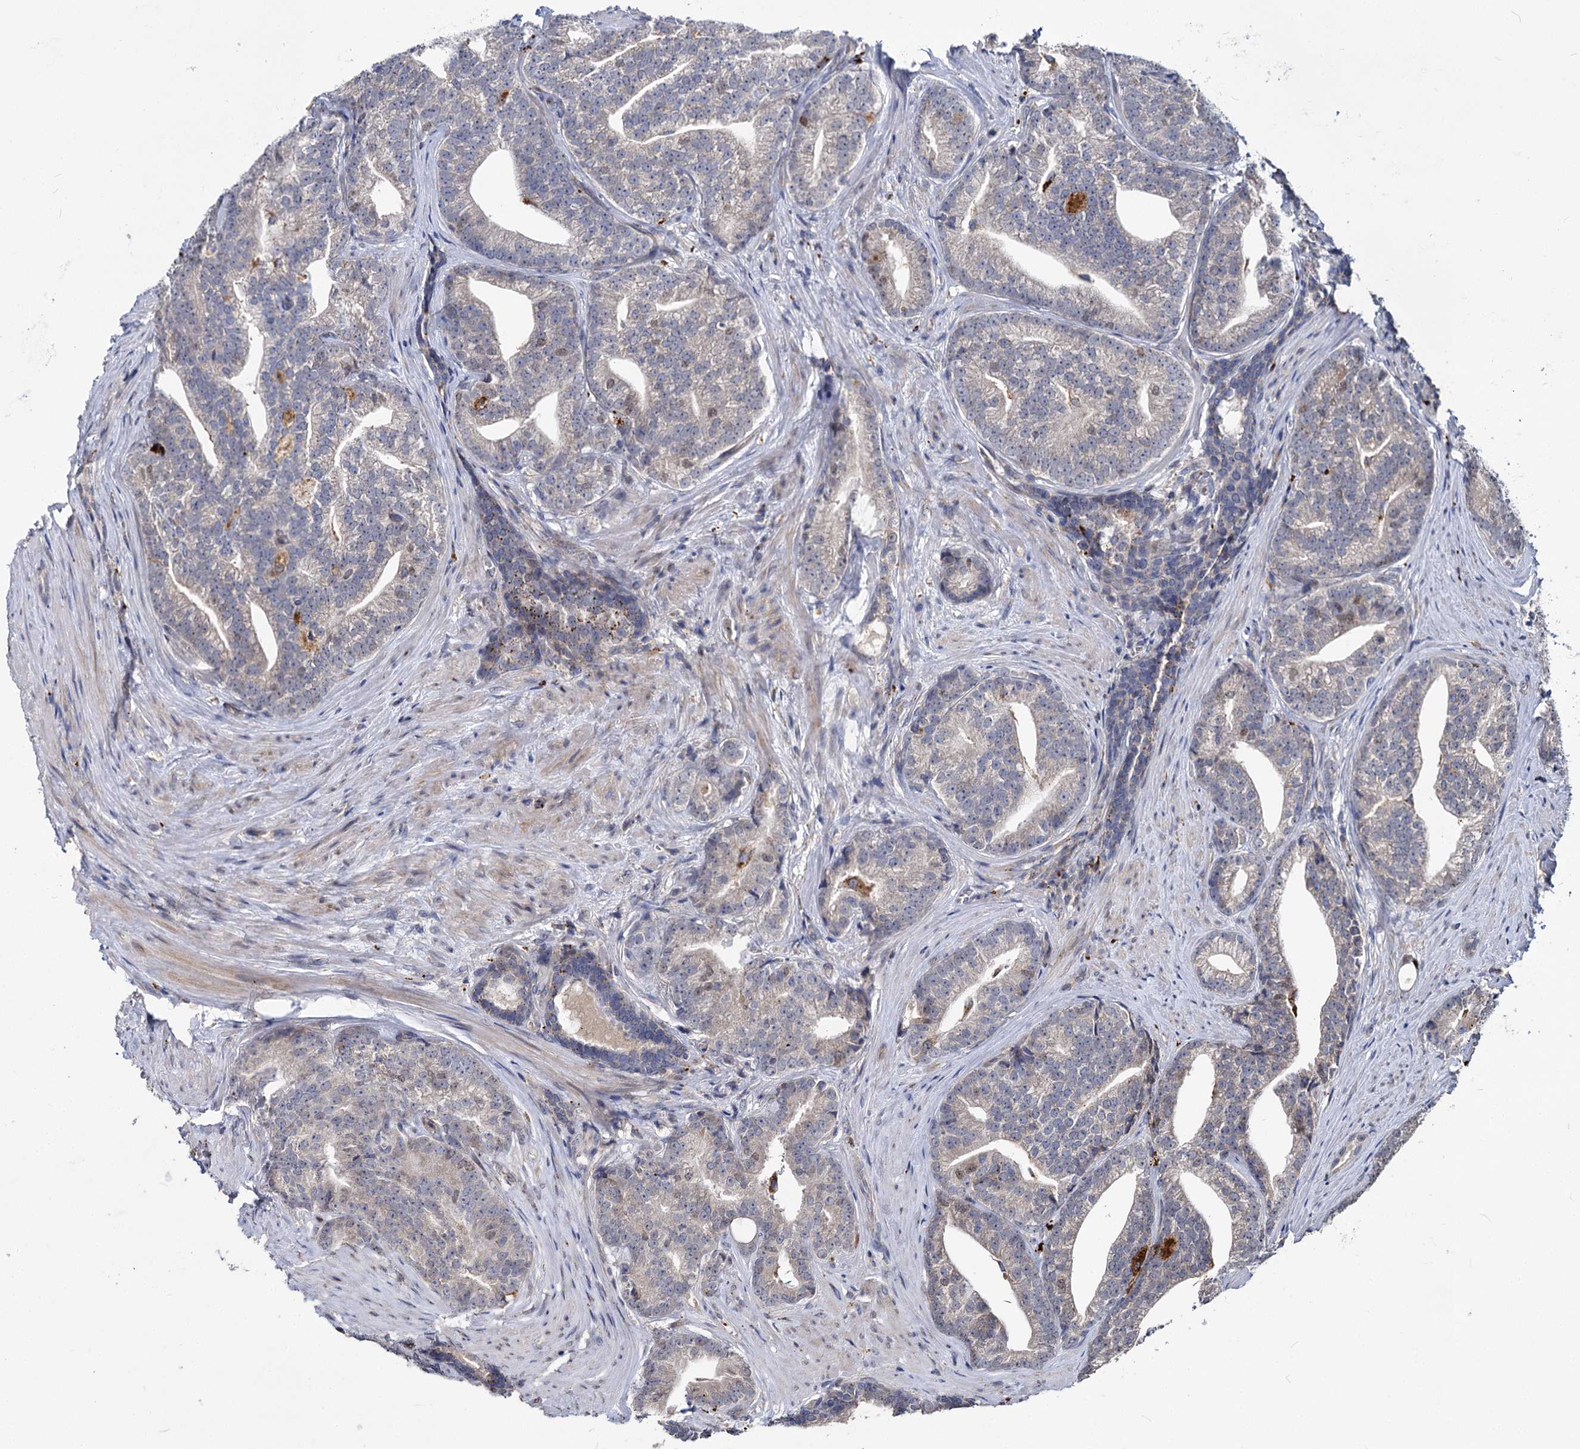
{"staining": {"intensity": "negative", "quantity": "none", "location": "none"}, "tissue": "prostate cancer", "cell_type": "Tumor cells", "image_type": "cancer", "snomed": [{"axis": "morphology", "description": "Adenocarcinoma, Low grade"}, {"axis": "topography", "description": "Prostate"}], "caption": "Immunohistochemical staining of human prostate cancer (low-grade adenocarcinoma) exhibits no significant positivity in tumor cells.", "gene": "C11orf86", "patient": {"sex": "male", "age": 71}}